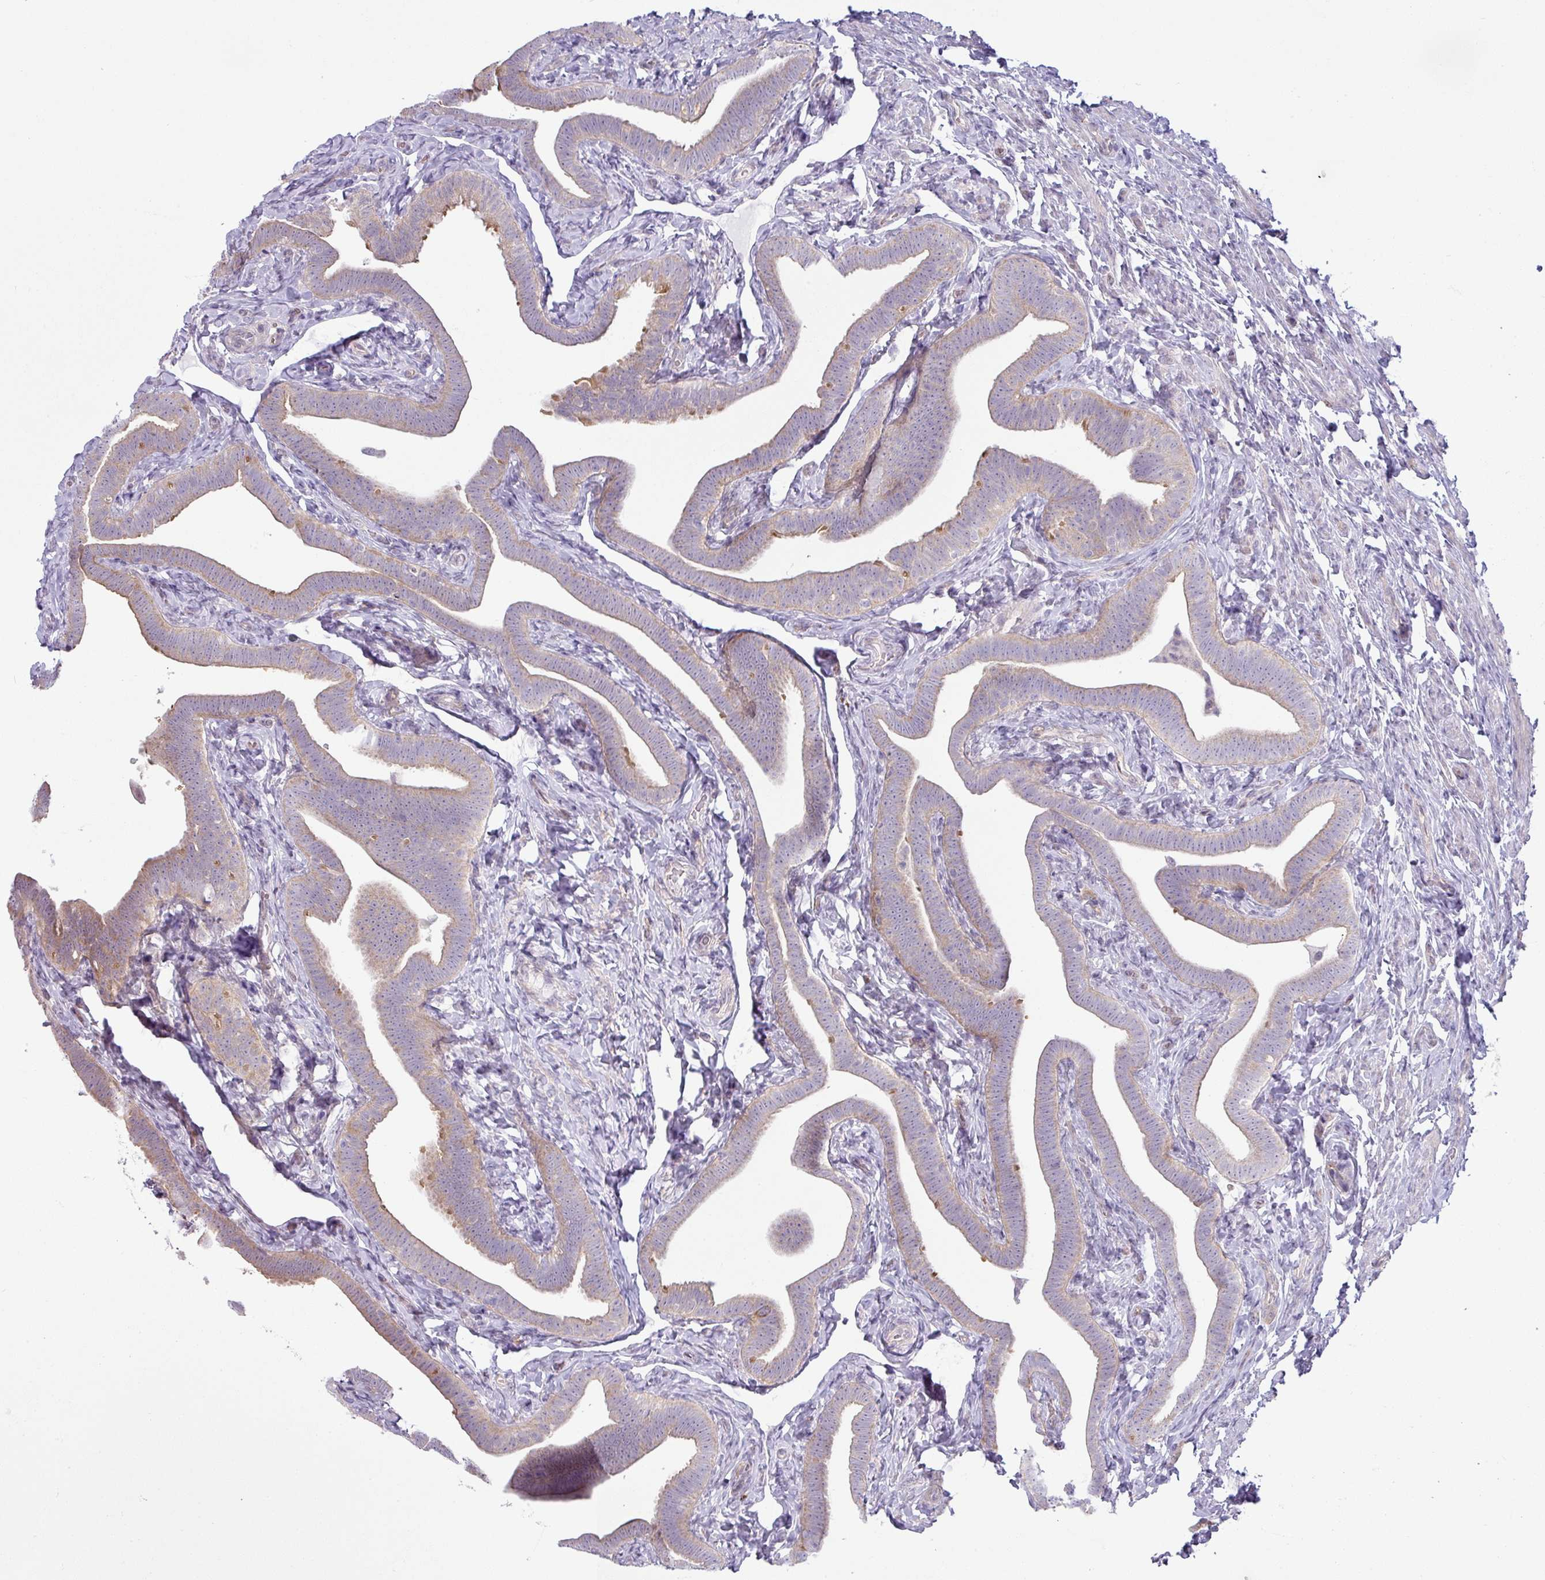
{"staining": {"intensity": "moderate", "quantity": "<25%", "location": "cytoplasmic/membranous"}, "tissue": "fallopian tube", "cell_type": "Glandular cells", "image_type": "normal", "snomed": [{"axis": "morphology", "description": "Normal tissue, NOS"}, {"axis": "topography", "description": "Fallopian tube"}], "caption": "High-power microscopy captured an IHC photomicrograph of unremarkable fallopian tube, revealing moderate cytoplasmic/membranous expression in about <25% of glandular cells.", "gene": "CCDC144A", "patient": {"sex": "female", "age": 69}}